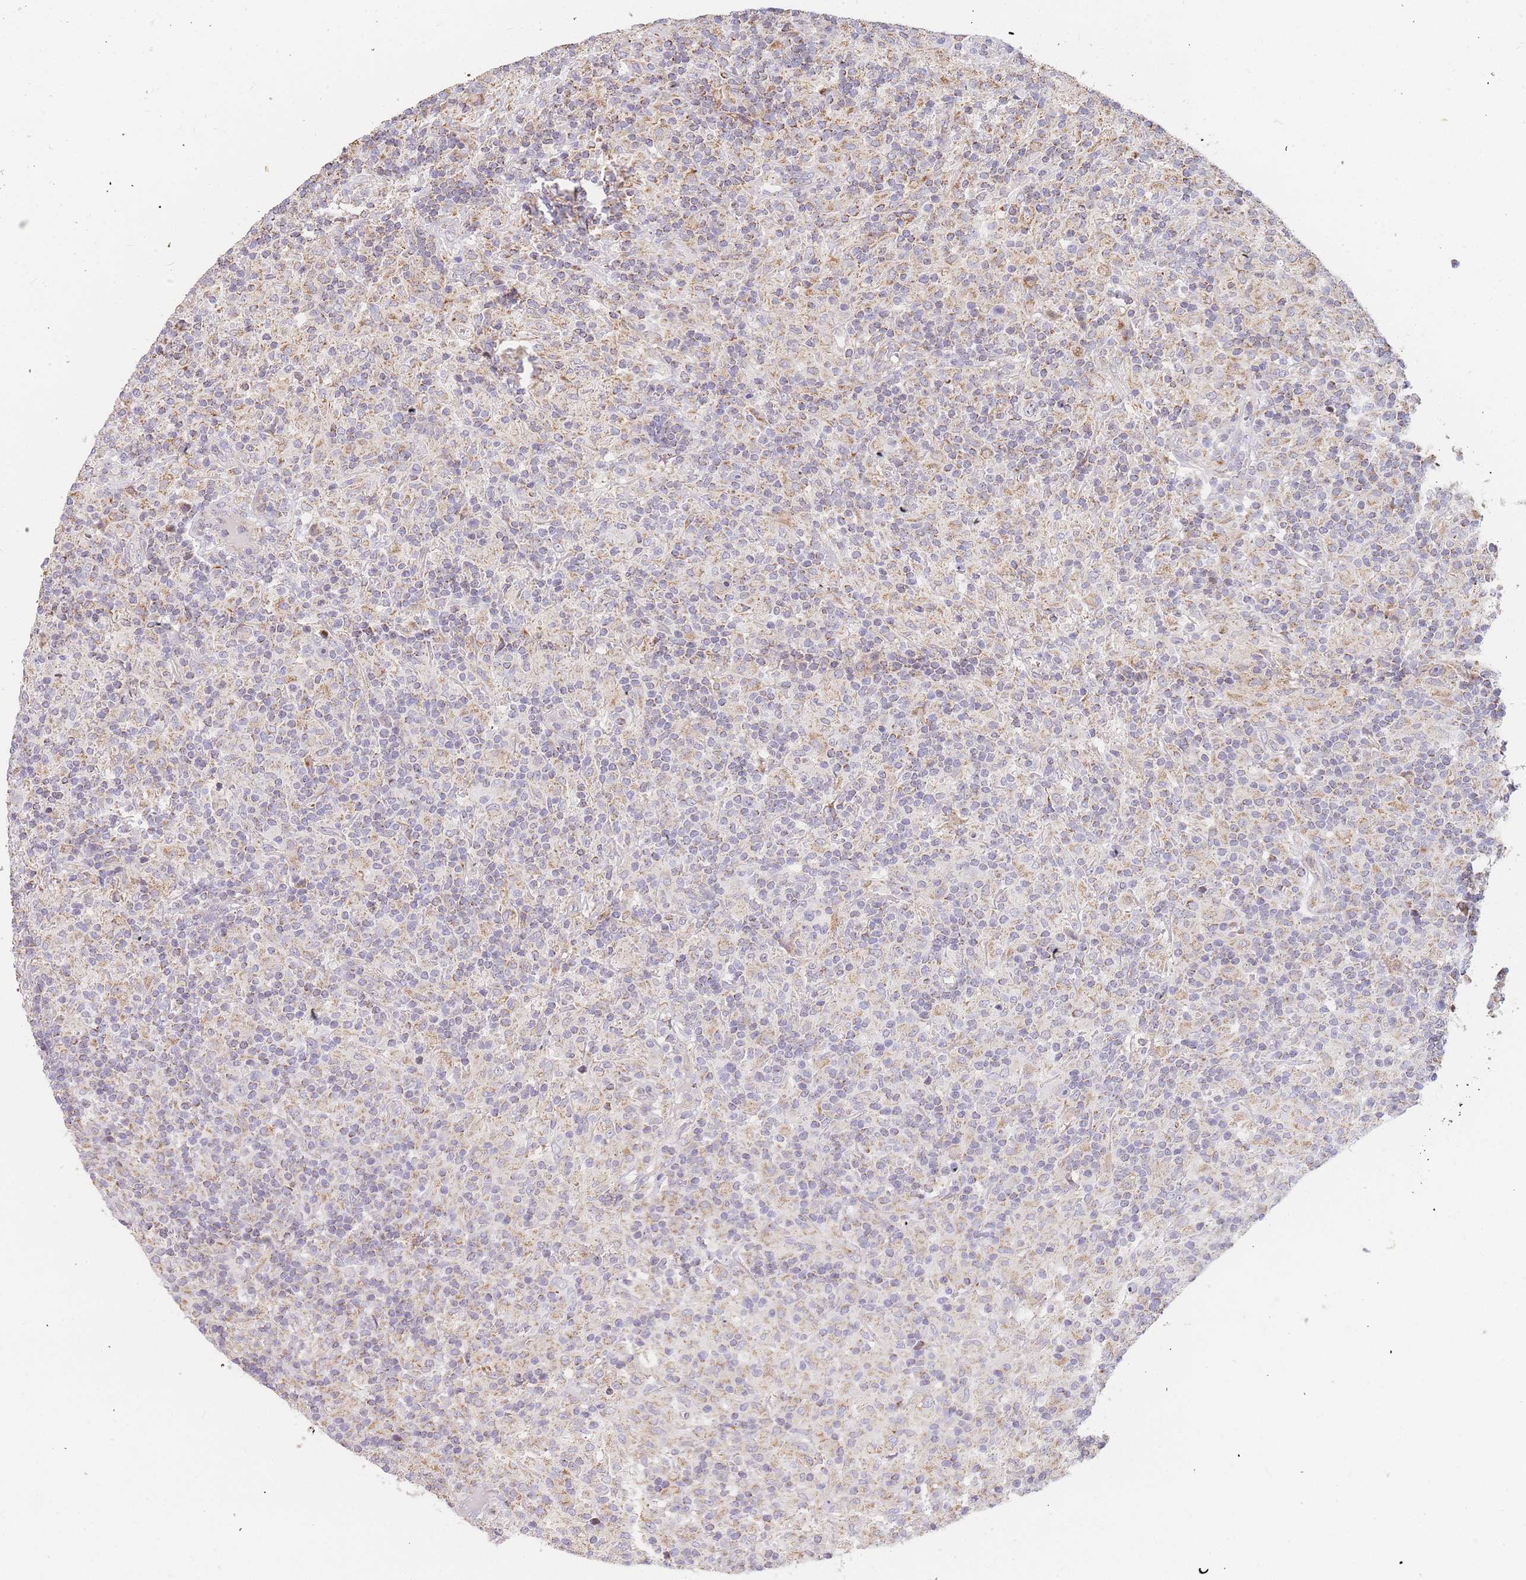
{"staining": {"intensity": "negative", "quantity": "none", "location": "none"}, "tissue": "lymphoma", "cell_type": "Tumor cells", "image_type": "cancer", "snomed": [{"axis": "morphology", "description": "Hodgkin's disease, NOS"}, {"axis": "topography", "description": "Lymph node"}], "caption": "The image displays no staining of tumor cells in lymphoma. (DAB (3,3'-diaminobenzidine) immunohistochemistry visualized using brightfield microscopy, high magnification).", "gene": "ADCY9", "patient": {"sex": "male", "age": 70}}